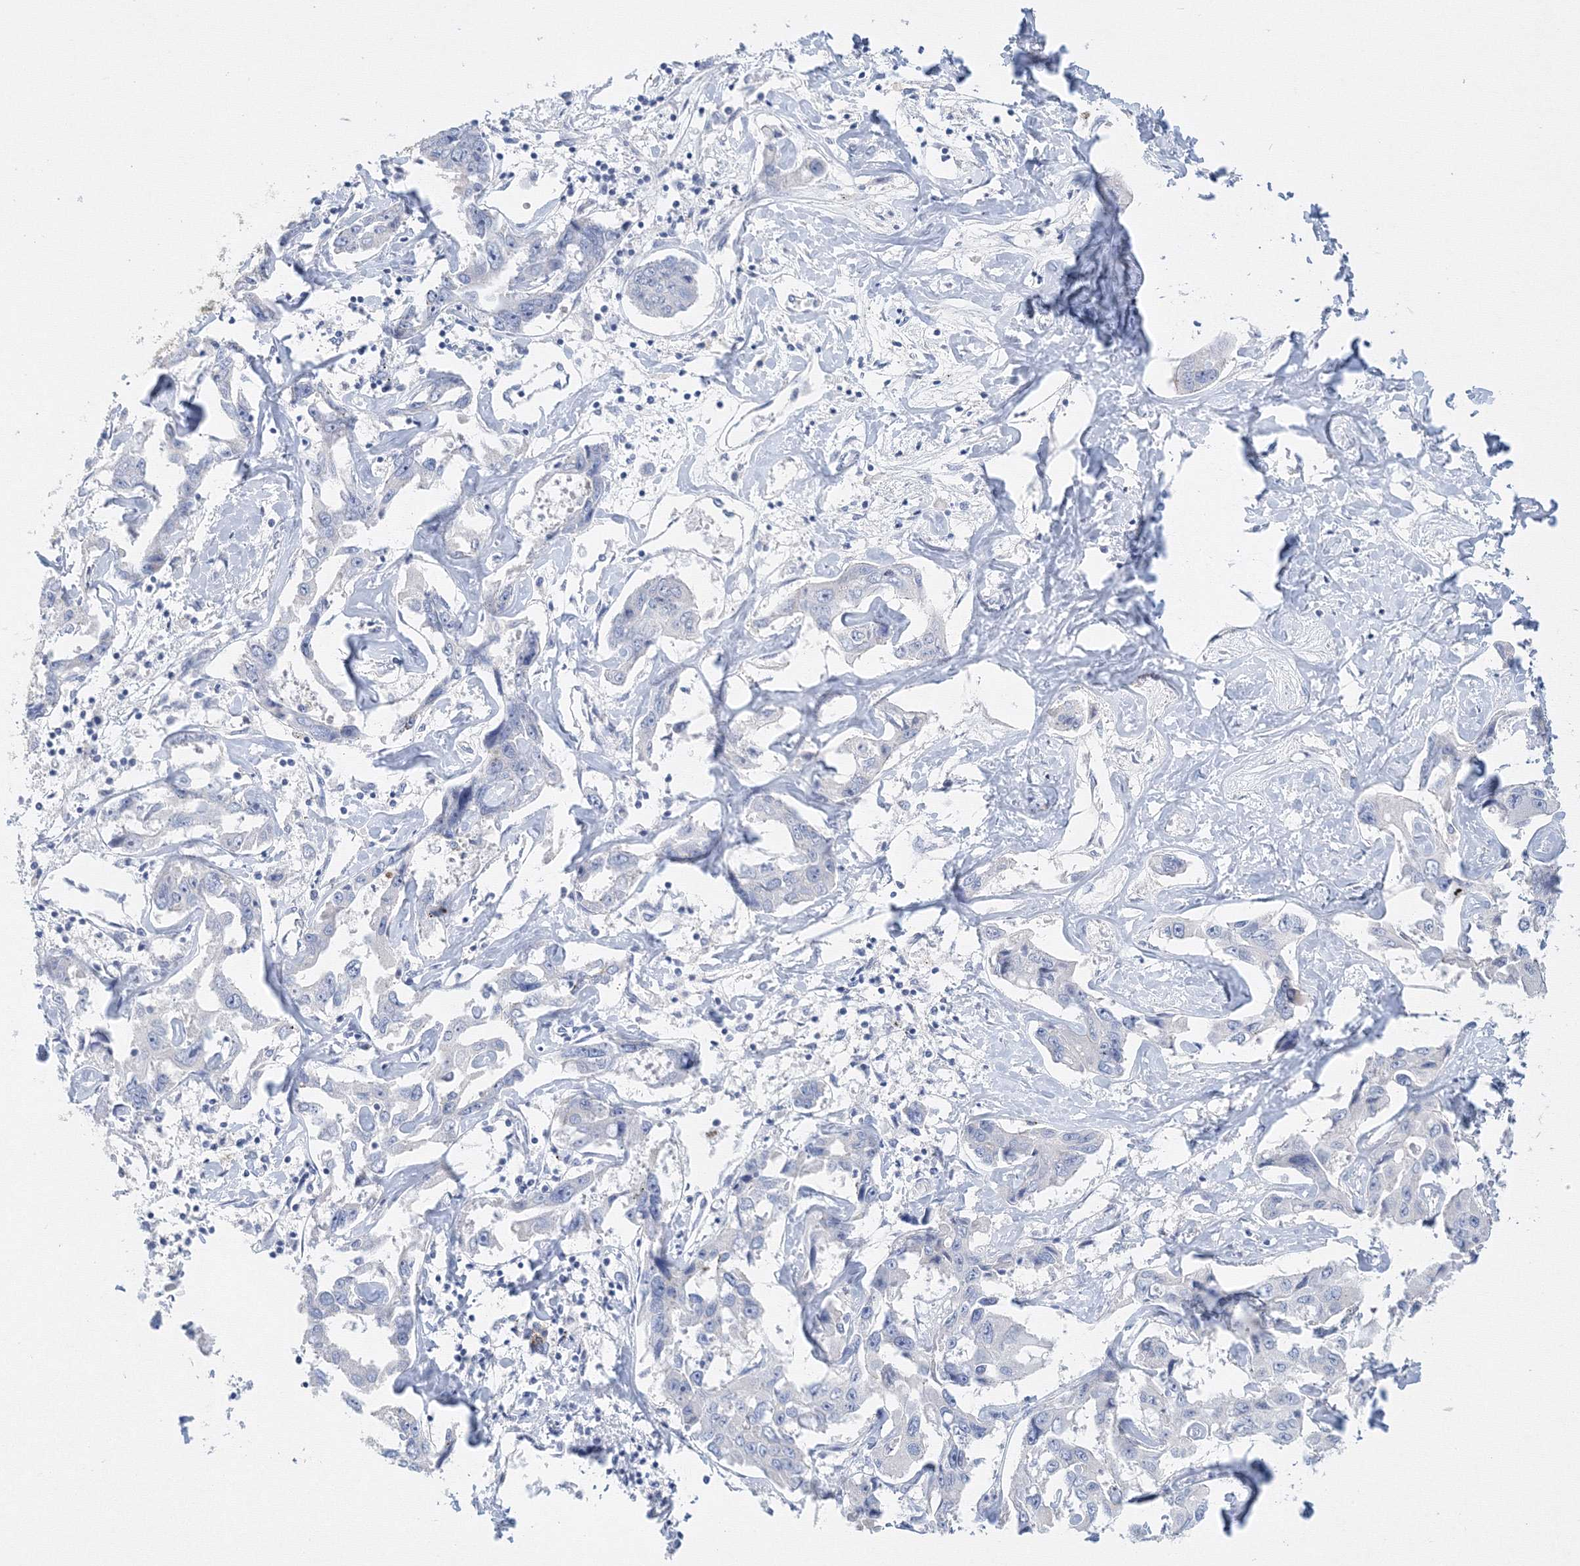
{"staining": {"intensity": "negative", "quantity": "none", "location": "none"}, "tissue": "liver cancer", "cell_type": "Tumor cells", "image_type": "cancer", "snomed": [{"axis": "morphology", "description": "Cholangiocarcinoma"}, {"axis": "topography", "description": "Liver"}], "caption": "Immunohistochemistry histopathology image of neoplastic tissue: liver cholangiocarcinoma stained with DAB (3,3'-diaminobenzidine) shows no significant protein staining in tumor cells.", "gene": "AASDH", "patient": {"sex": "male", "age": 59}}